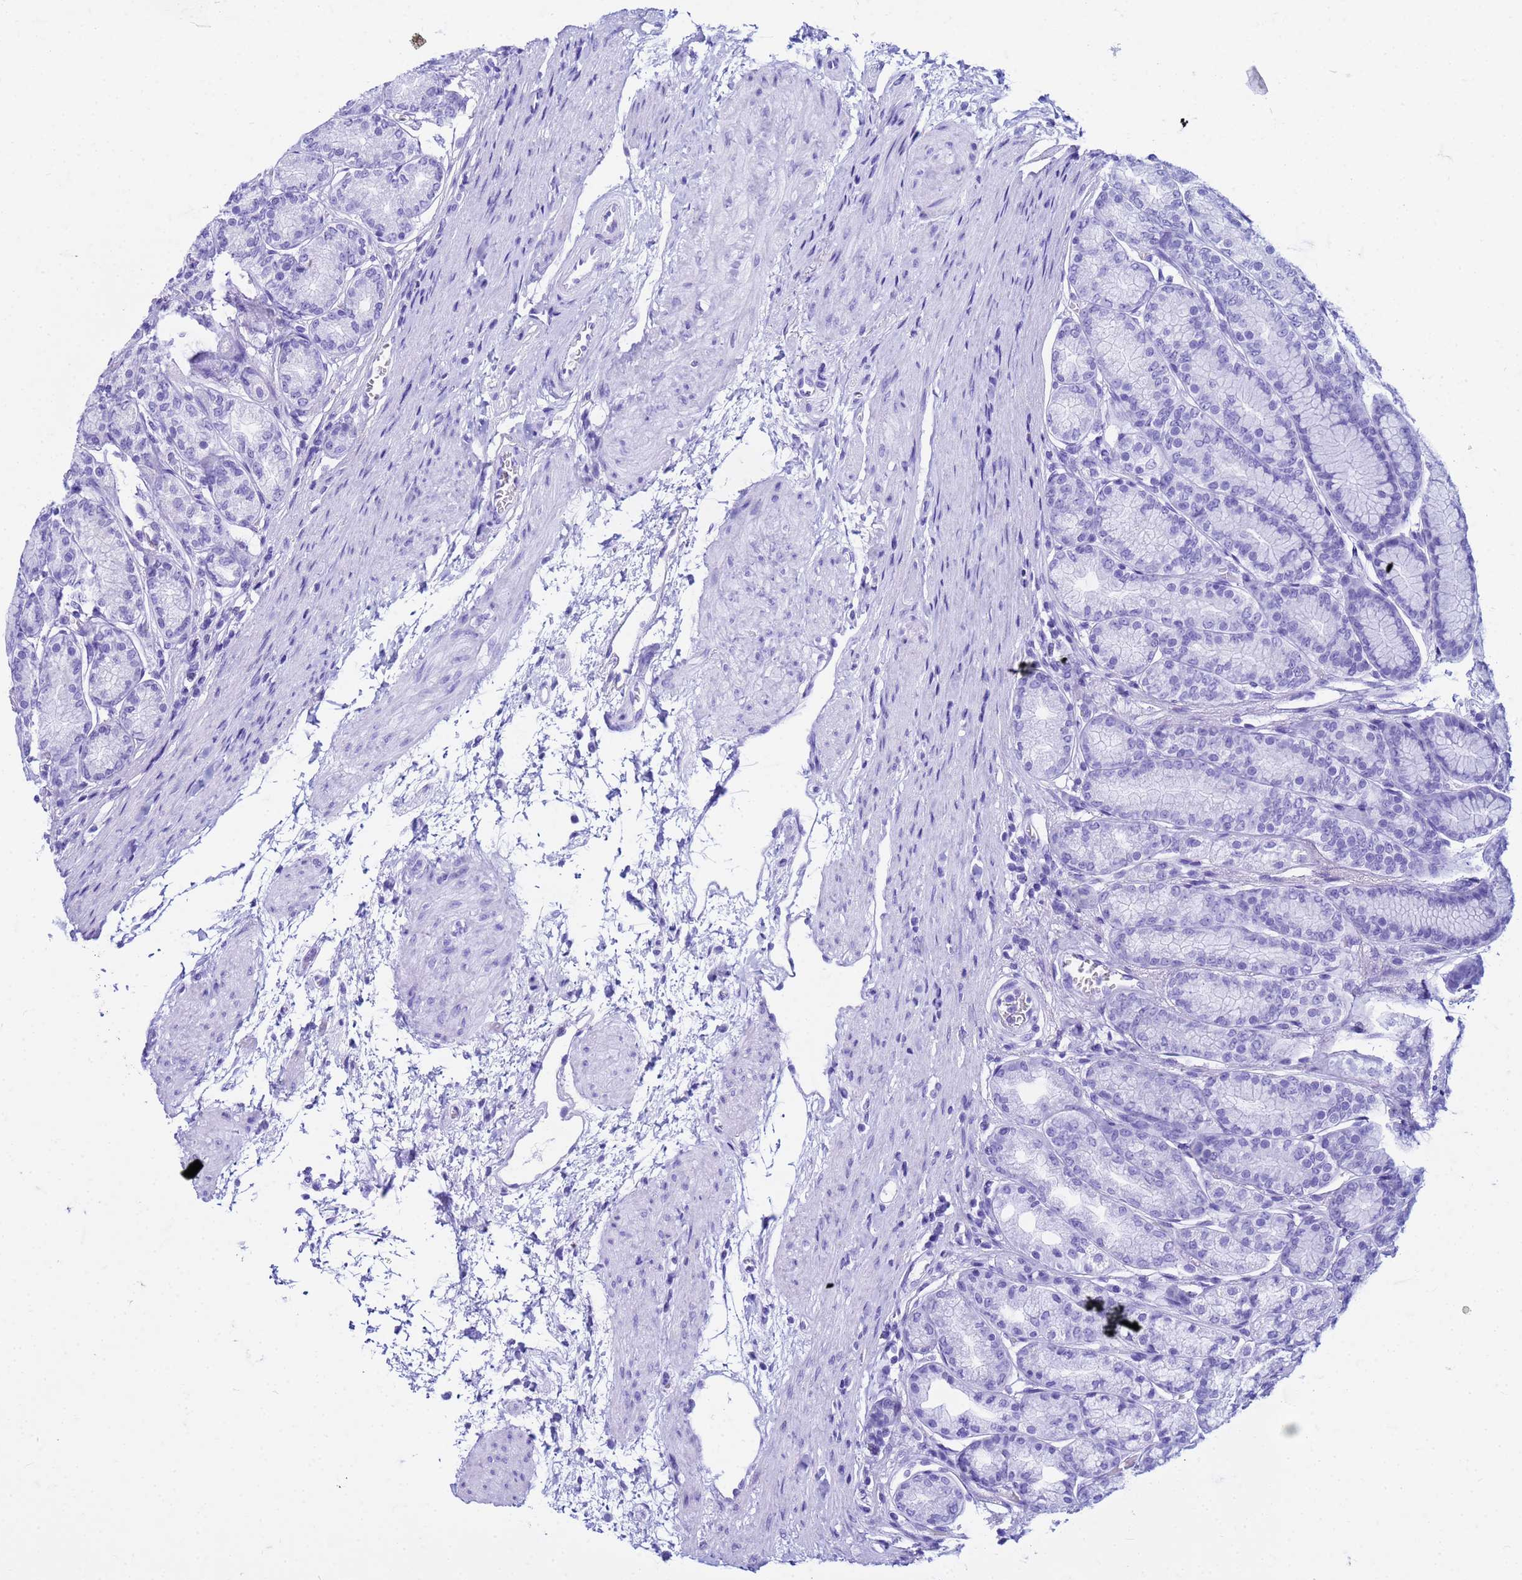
{"staining": {"intensity": "negative", "quantity": "none", "location": "none"}, "tissue": "stomach", "cell_type": "Glandular cells", "image_type": "normal", "snomed": [{"axis": "morphology", "description": "Normal tissue, NOS"}, {"axis": "morphology", "description": "Adenocarcinoma, NOS"}, {"axis": "morphology", "description": "Adenocarcinoma, High grade"}, {"axis": "topography", "description": "Stomach, upper"}, {"axis": "topography", "description": "Stomach"}], "caption": "This is an immunohistochemistry image of benign stomach. There is no staining in glandular cells.", "gene": "FAM184B", "patient": {"sex": "female", "age": 65}}